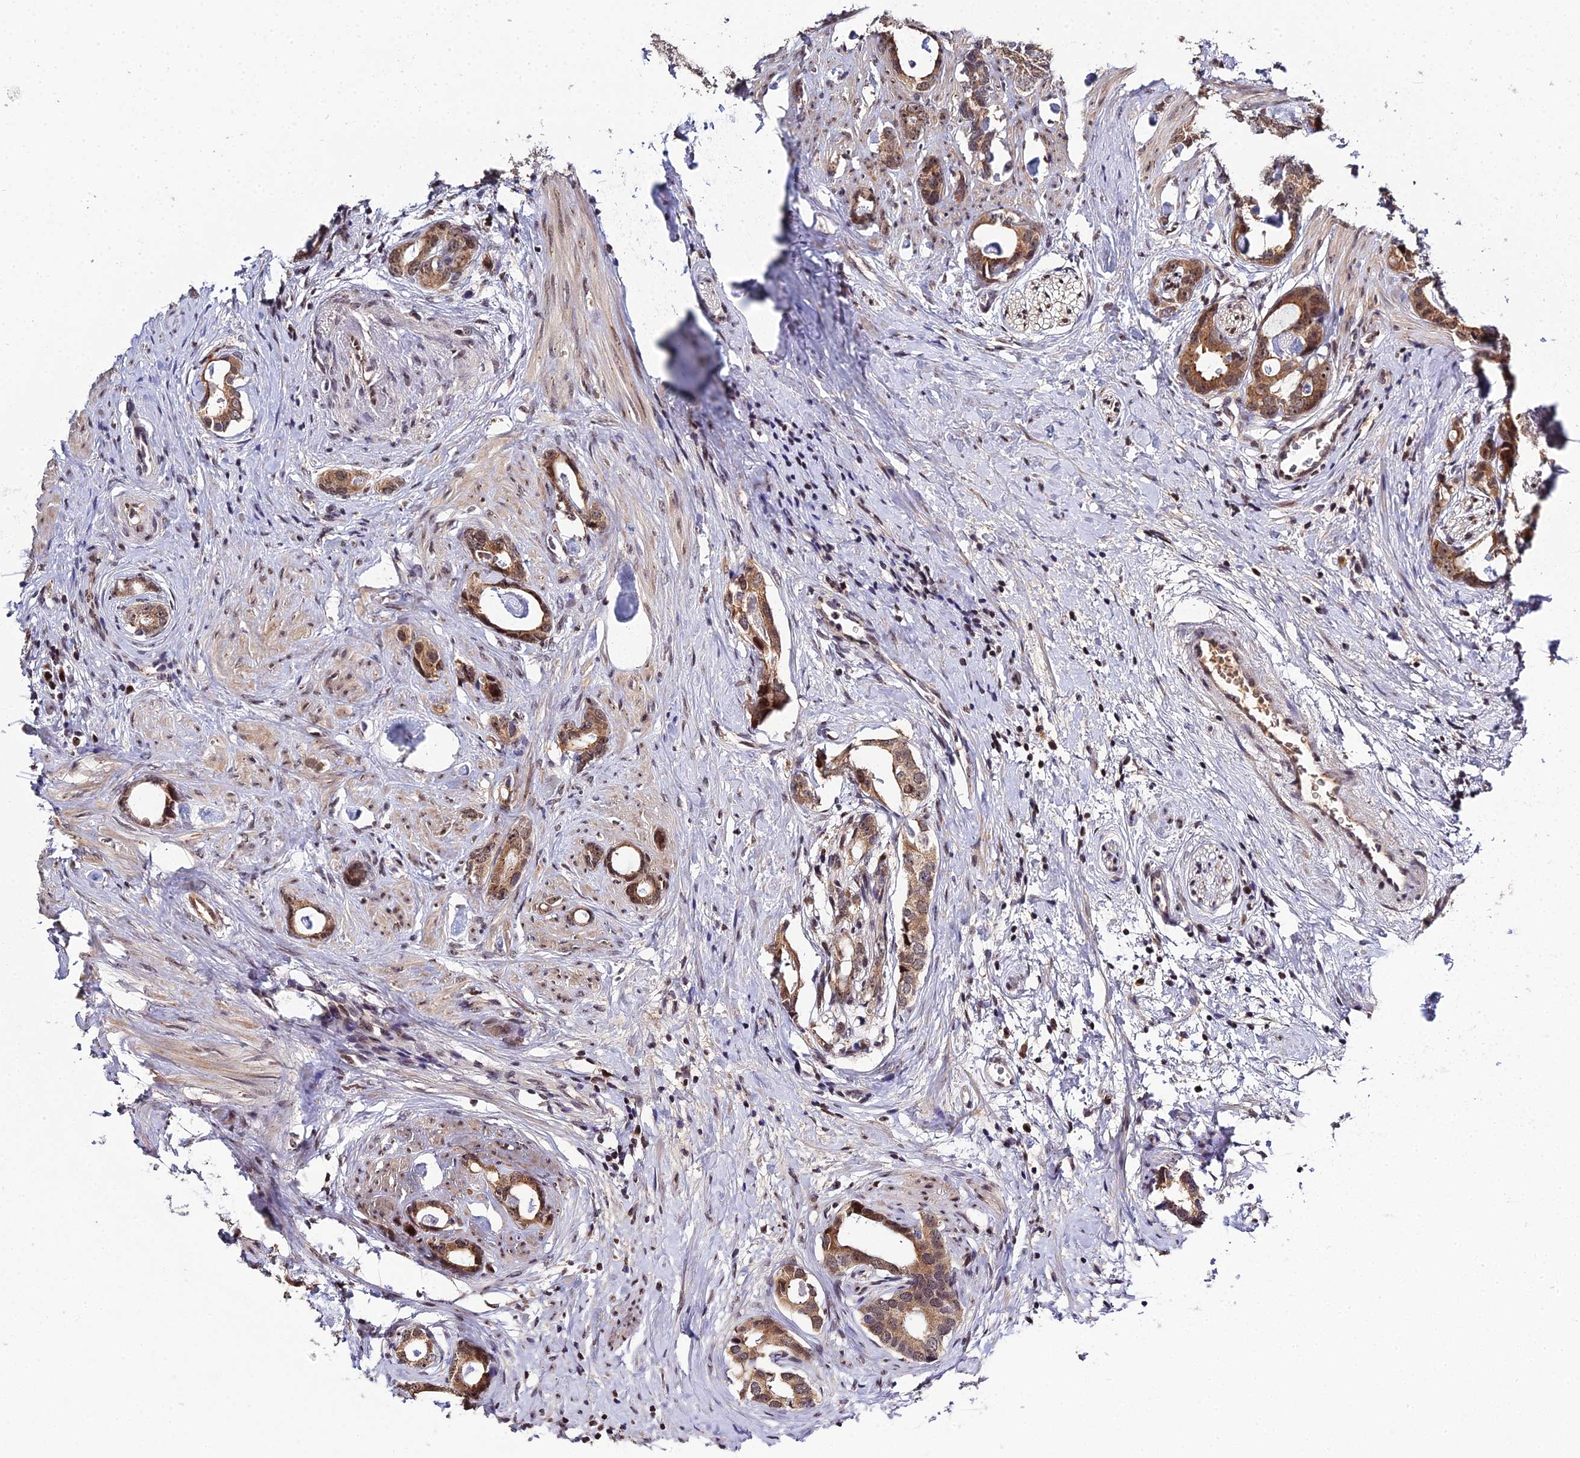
{"staining": {"intensity": "moderate", "quantity": ">75%", "location": "cytoplasmic/membranous,nuclear"}, "tissue": "prostate cancer", "cell_type": "Tumor cells", "image_type": "cancer", "snomed": [{"axis": "morphology", "description": "Adenocarcinoma, Low grade"}, {"axis": "topography", "description": "Prostate"}], "caption": "A medium amount of moderate cytoplasmic/membranous and nuclear staining is appreciated in approximately >75% of tumor cells in prostate cancer tissue.", "gene": "ARL2", "patient": {"sex": "male", "age": 63}}